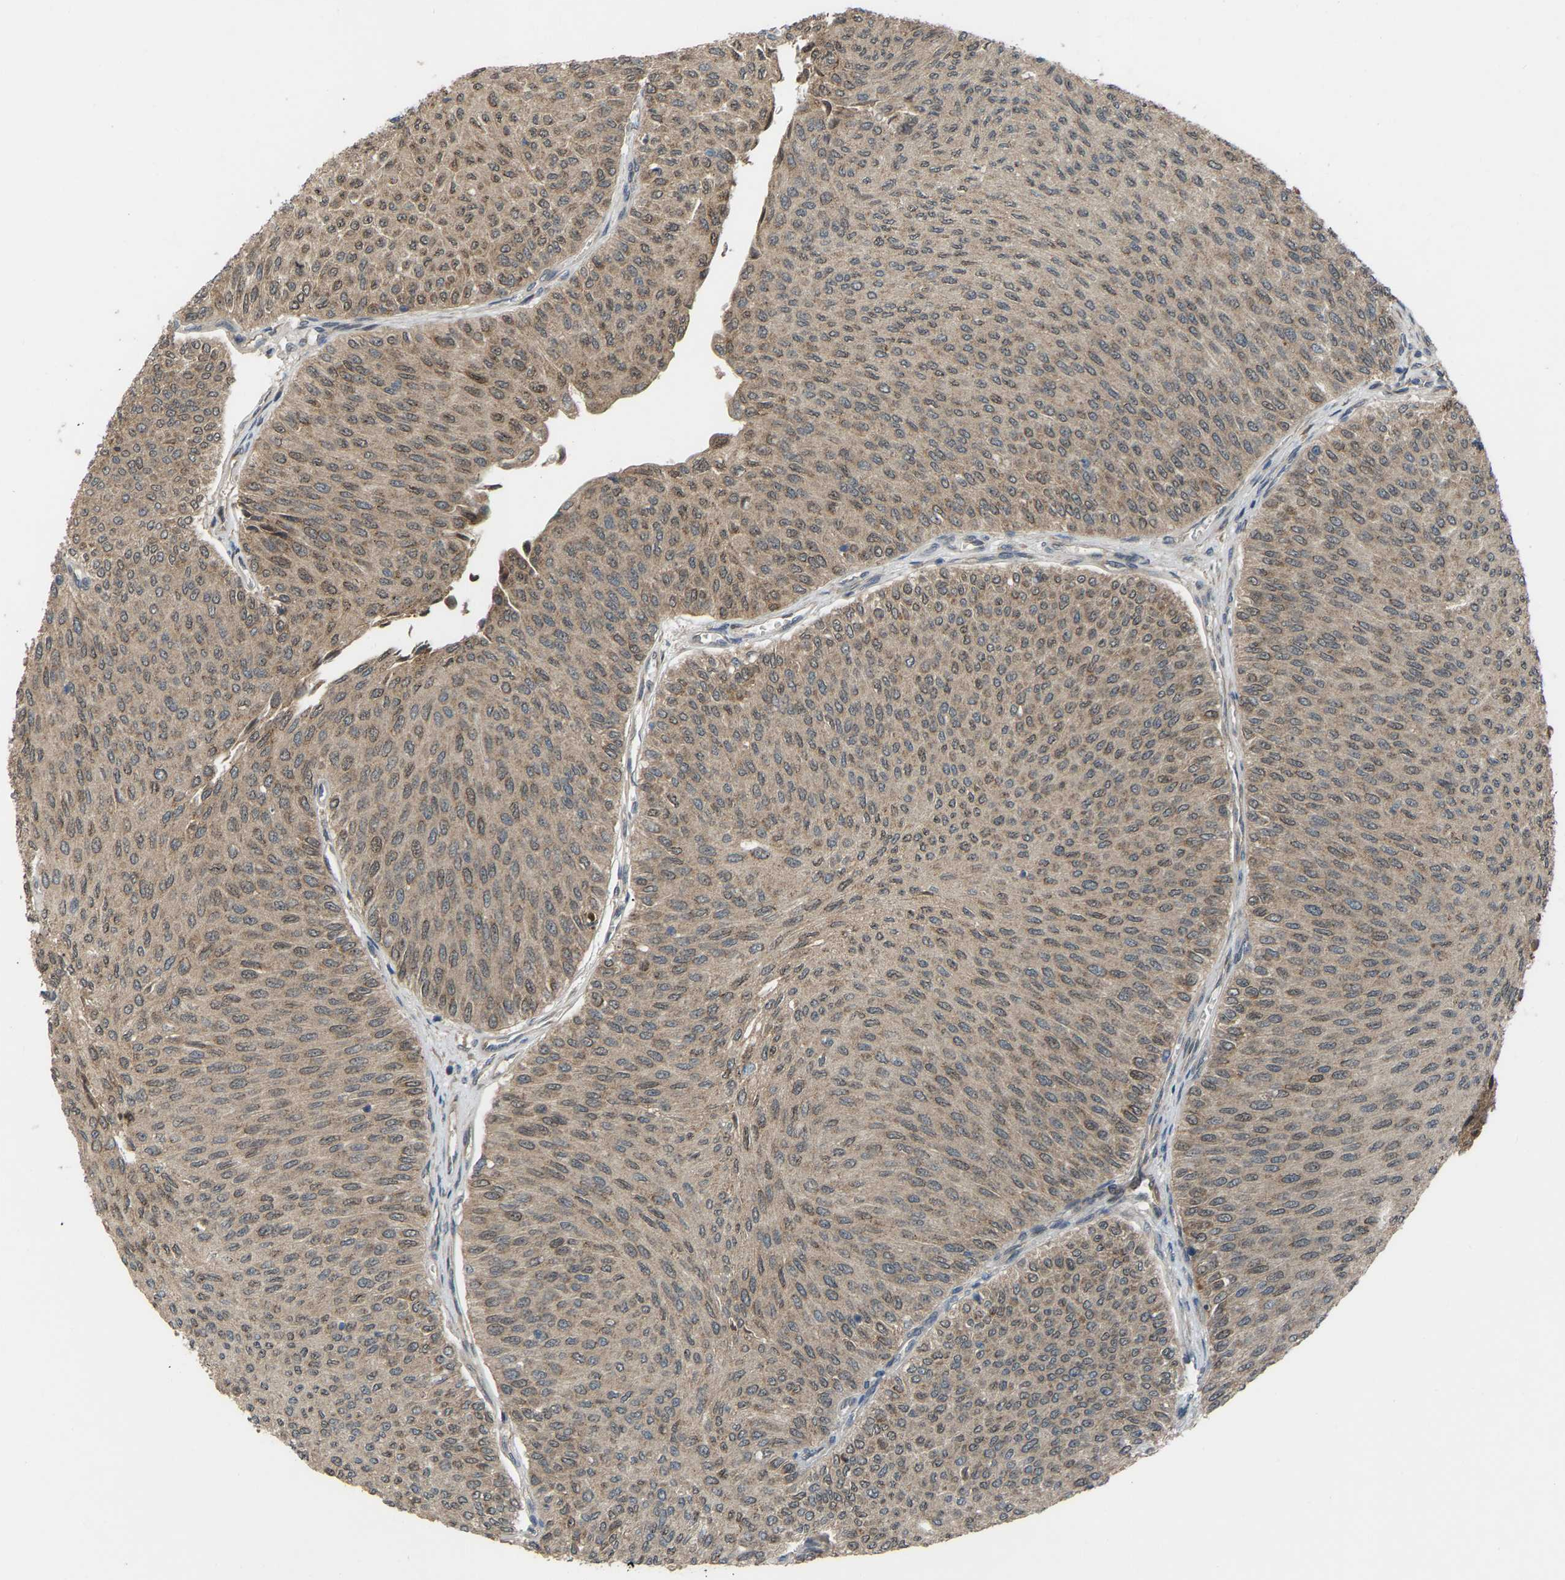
{"staining": {"intensity": "weak", "quantity": ">75%", "location": "cytoplasmic/membranous"}, "tissue": "urothelial cancer", "cell_type": "Tumor cells", "image_type": "cancer", "snomed": [{"axis": "morphology", "description": "Urothelial carcinoma, Low grade"}, {"axis": "topography", "description": "Urinary bladder"}], "caption": "Immunohistochemical staining of human urothelial cancer displays low levels of weak cytoplasmic/membranous expression in about >75% of tumor cells. The staining was performed using DAB (3,3'-diaminobenzidine), with brown indicating positive protein expression. Nuclei are stained blue with hematoxylin.", "gene": "CROT", "patient": {"sex": "male", "age": 78}}